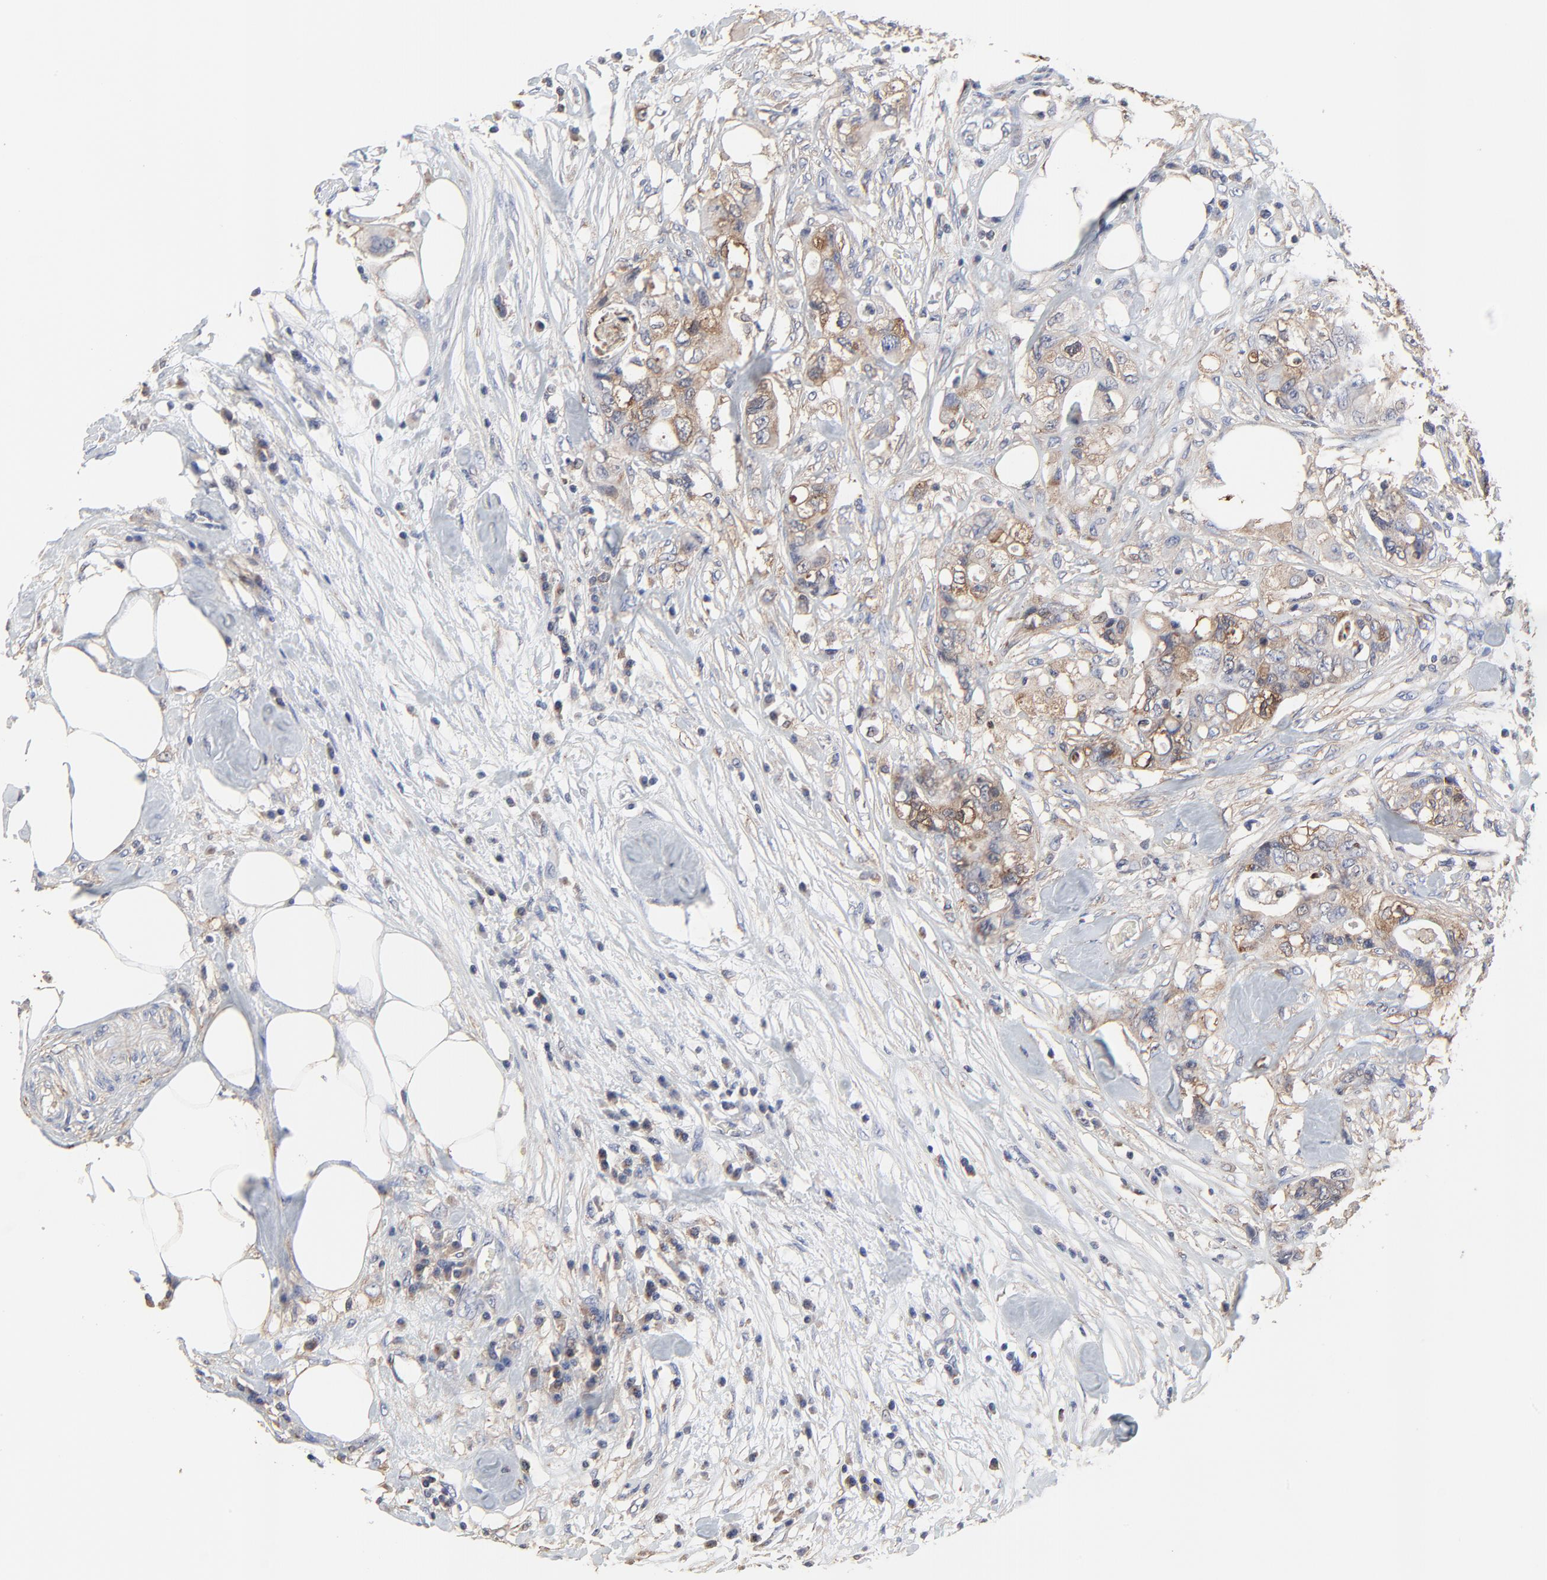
{"staining": {"intensity": "moderate", "quantity": ">75%", "location": "cytoplasmic/membranous"}, "tissue": "colorectal cancer", "cell_type": "Tumor cells", "image_type": "cancer", "snomed": [{"axis": "morphology", "description": "Adenocarcinoma, NOS"}, {"axis": "topography", "description": "Rectum"}], "caption": "Immunohistochemical staining of colorectal cancer shows medium levels of moderate cytoplasmic/membranous protein staining in approximately >75% of tumor cells.", "gene": "NXF3", "patient": {"sex": "female", "age": 57}}